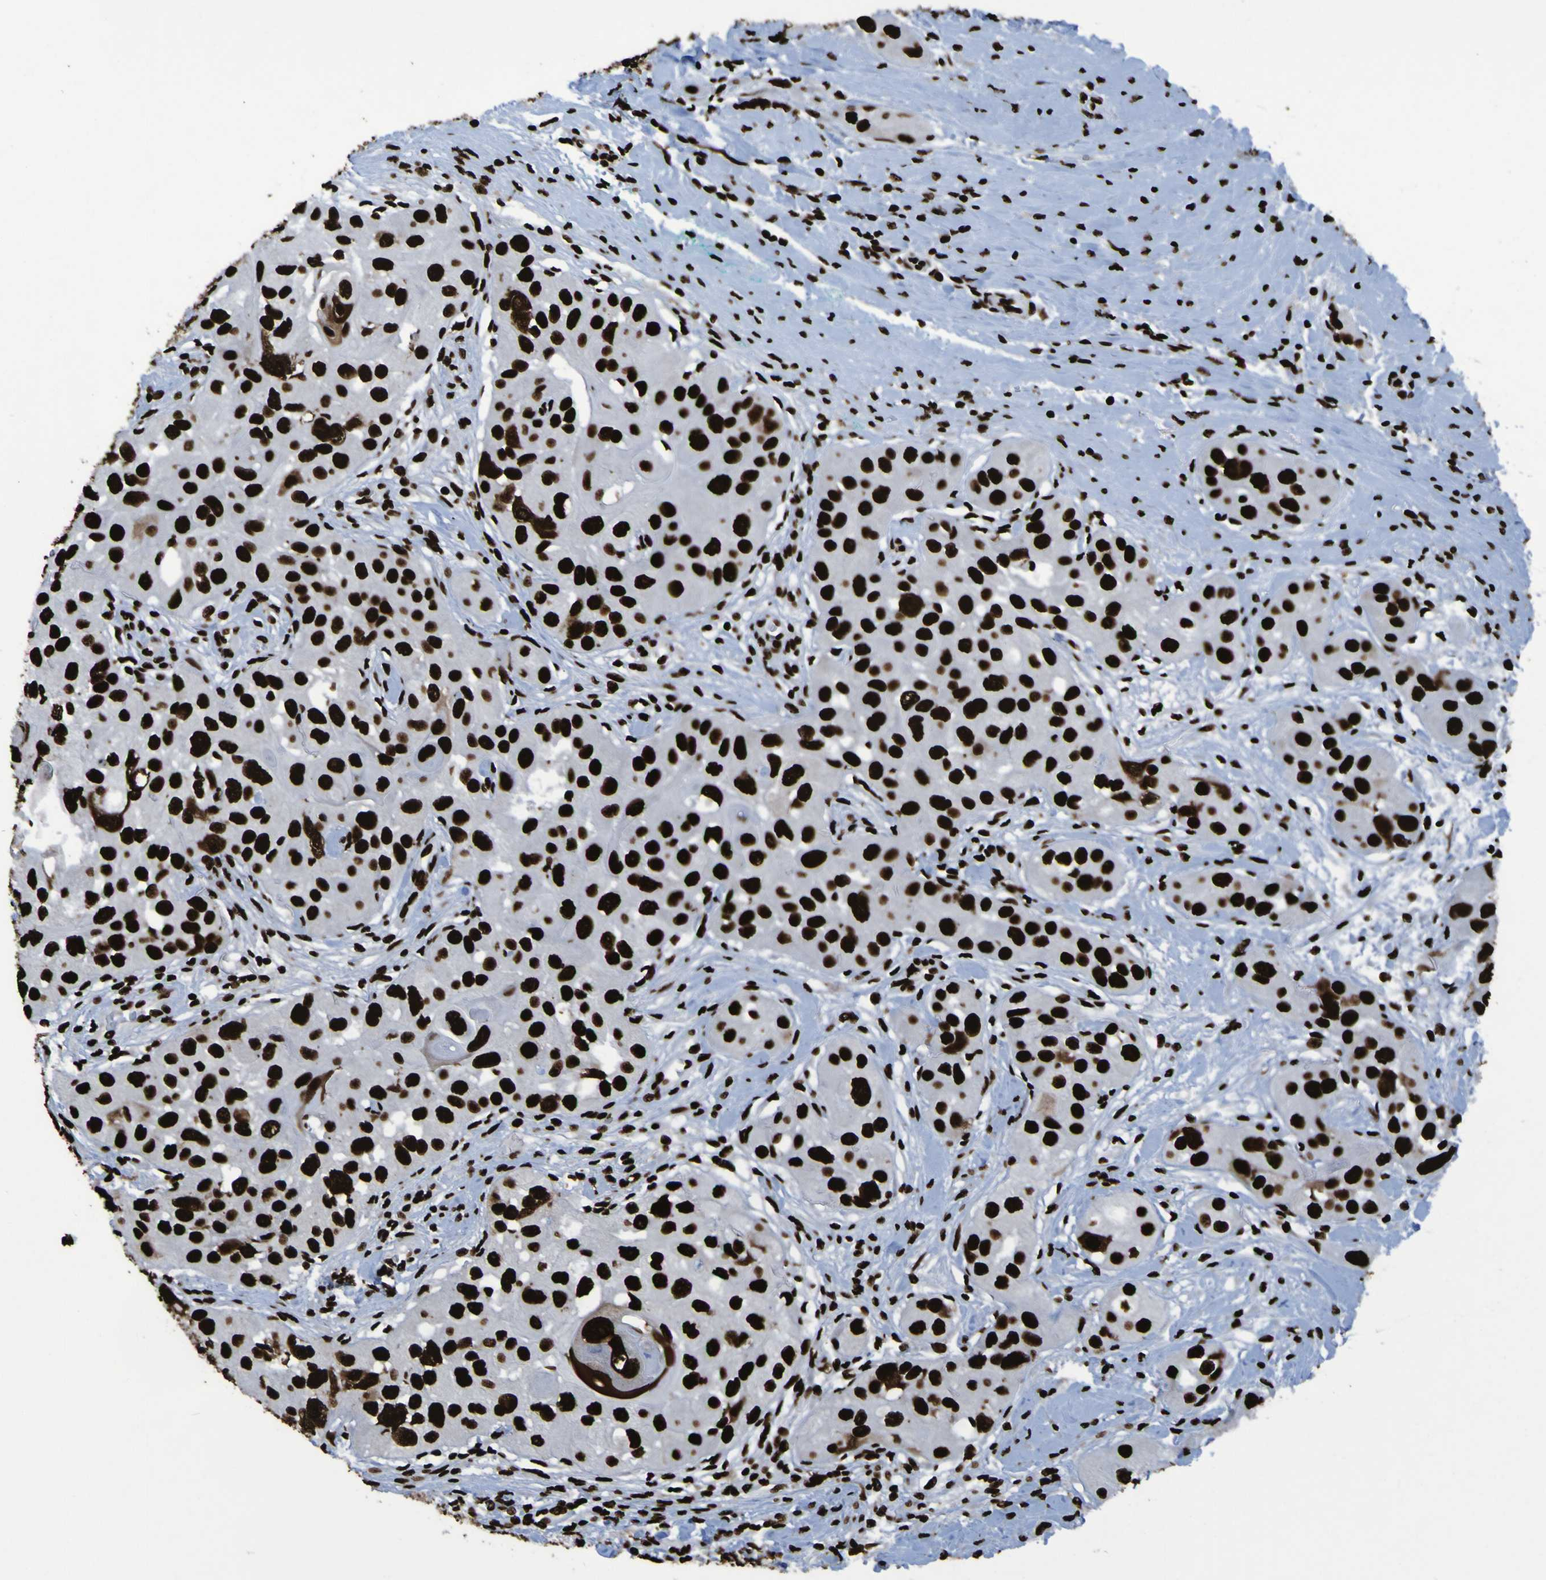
{"staining": {"intensity": "strong", "quantity": ">75%", "location": "nuclear"}, "tissue": "head and neck cancer", "cell_type": "Tumor cells", "image_type": "cancer", "snomed": [{"axis": "morphology", "description": "Normal tissue, NOS"}, {"axis": "morphology", "description": "Squamous cell carcinoma, NOS"}, {"axis": "topography", "description": "Skeletal muscle"}, {"axis": "topography", "description": "Head-Neck"}], "caption": "The histopathology image reveals immunohistochemical staining of head and neck cancer (squamous cell carcinoma). There is strong nuclear expression is identified in about >75% of tumor cells.", "gene": "NPM1", "patient": {"sex": "male", "age": 51}}